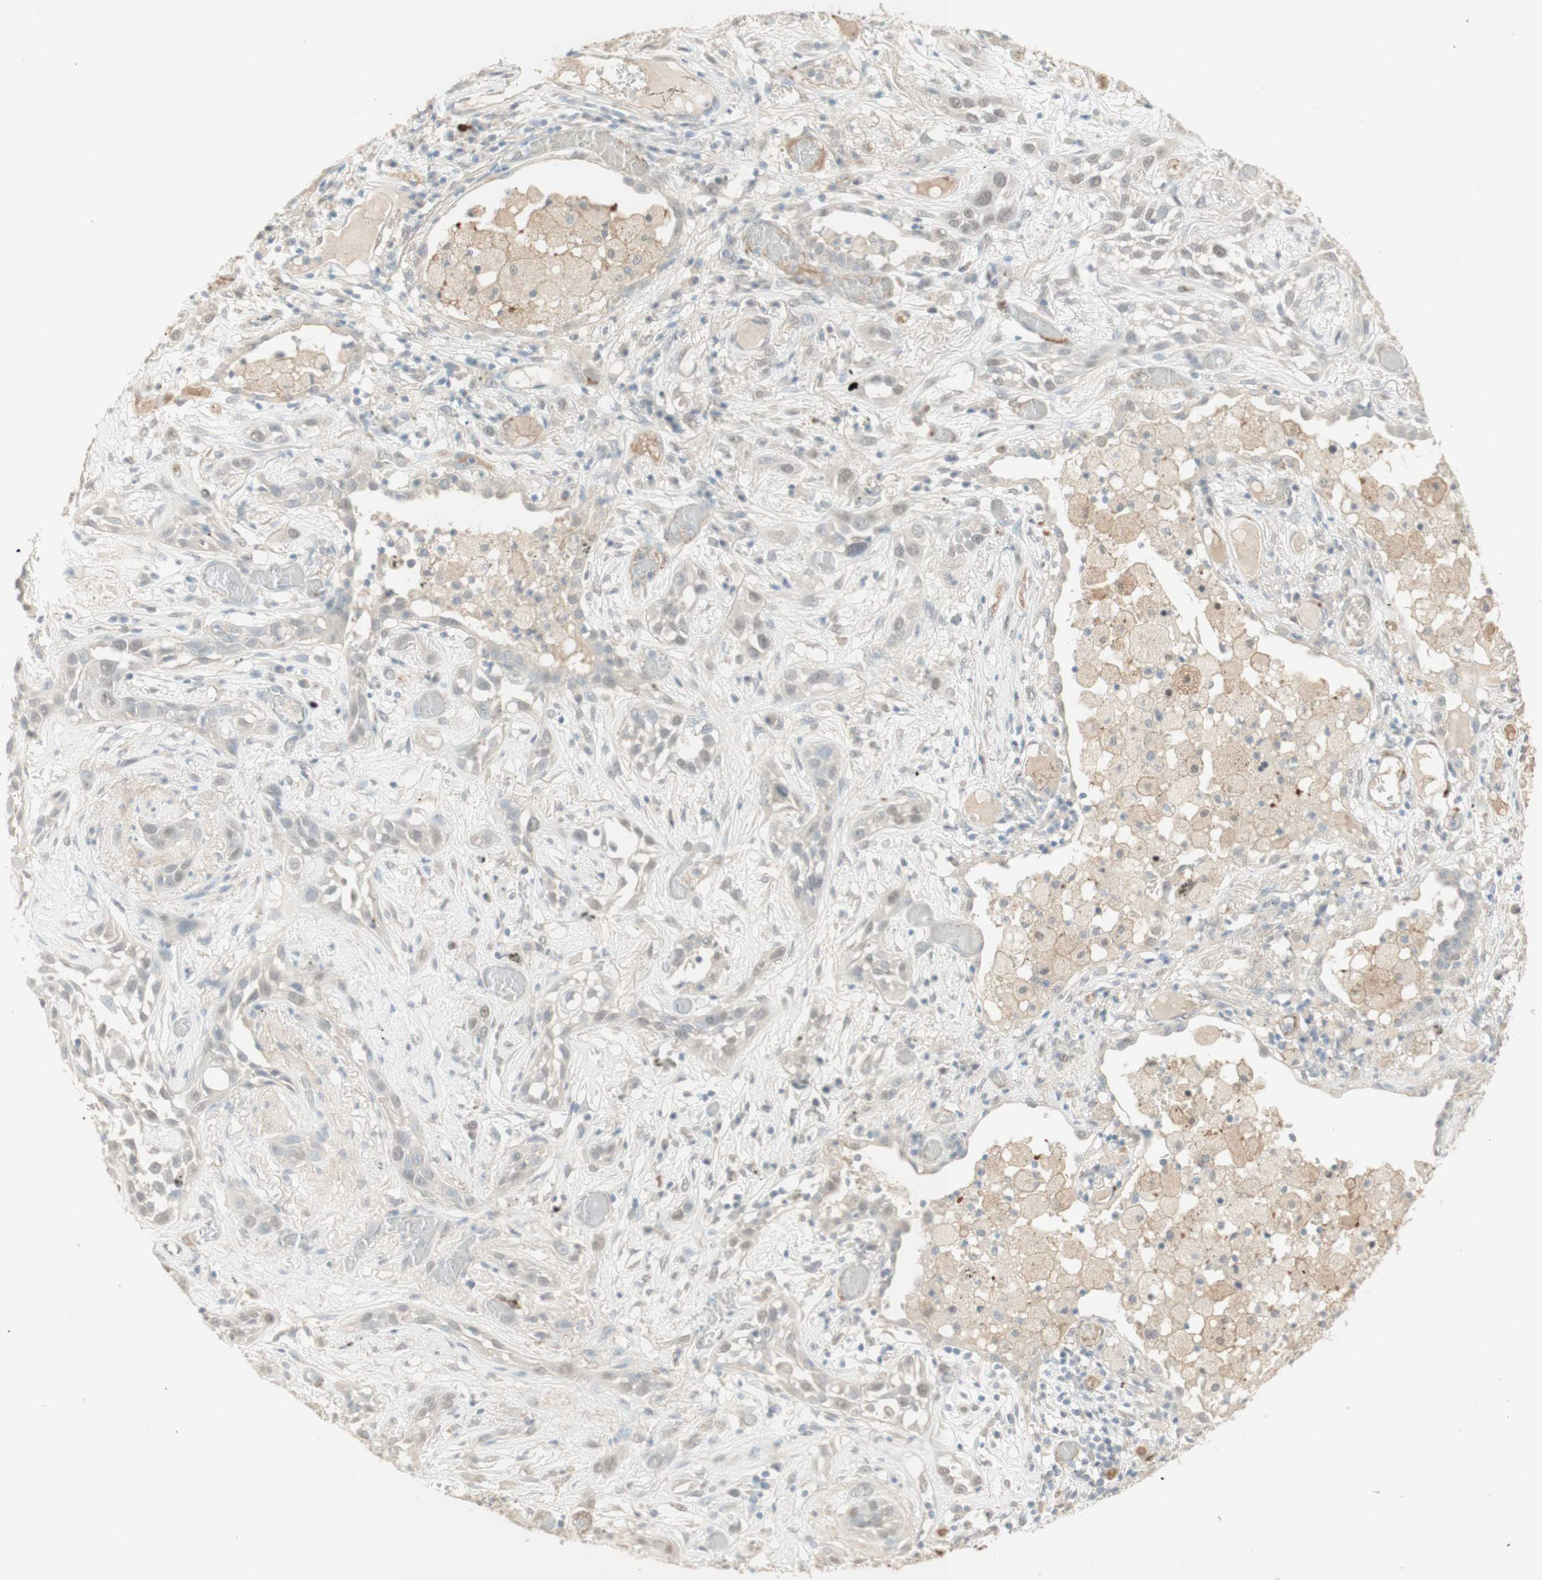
{"staining": {"intensity": "negative", "quantity": "none", "location": "none"}, "tissue": "lung cancer", "cell_type": "Tumor cells", "image_type": "cancer", "snomed": [{"axis": "morphology", "description": "Squamous cell carcinoma, NOS"}, {"axis": "topography", "description": "Lung"}], "caption": "Immunohistochemistry (IHC) of squamous cell carcinoma (lung) displays no staining in tumor cells.", "gene": "MUC3A", "patient": {"sex": "male", "age": 71}}